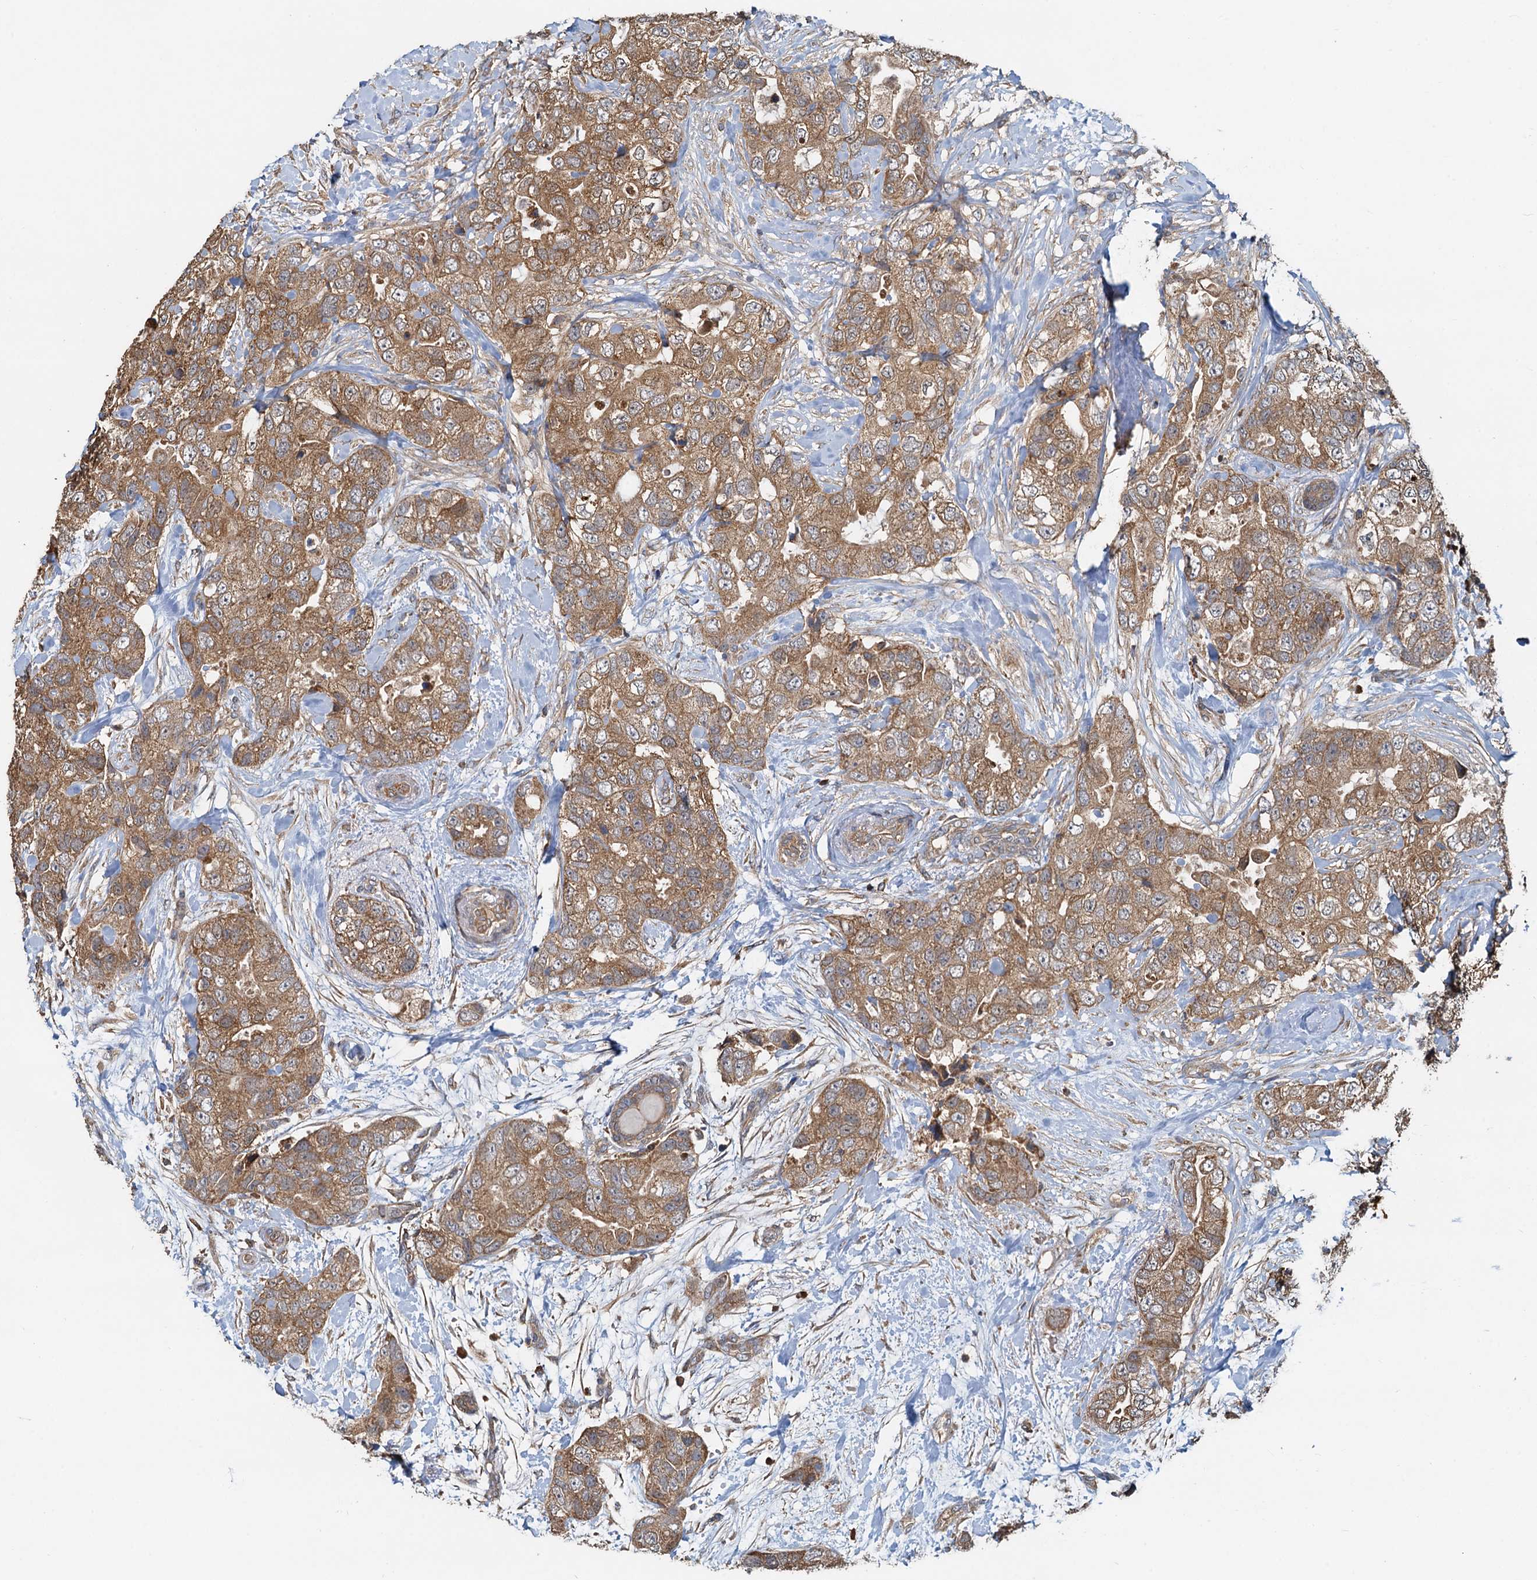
{"staining": {"intensity": "moderate", "quantity": ">75%", "location": "cytoplasmic/membranous"}, "tissue": "breast cancer", "cell_type": "Tumor cells", "image_type": "cancer", "snomed": [{"axis": "morphology", "description": "Duct carcinoma"}, {"axis": "topography", "description": "Breast"}], "caption": "Human breast infiltrating ductal carcinoma stained with a brown dye displays moderate cytoplasmic/membranous positive staining in about >75% of tumor cells.", "gene": "HYI", "patient": {"sex": "female", "age": 62}}